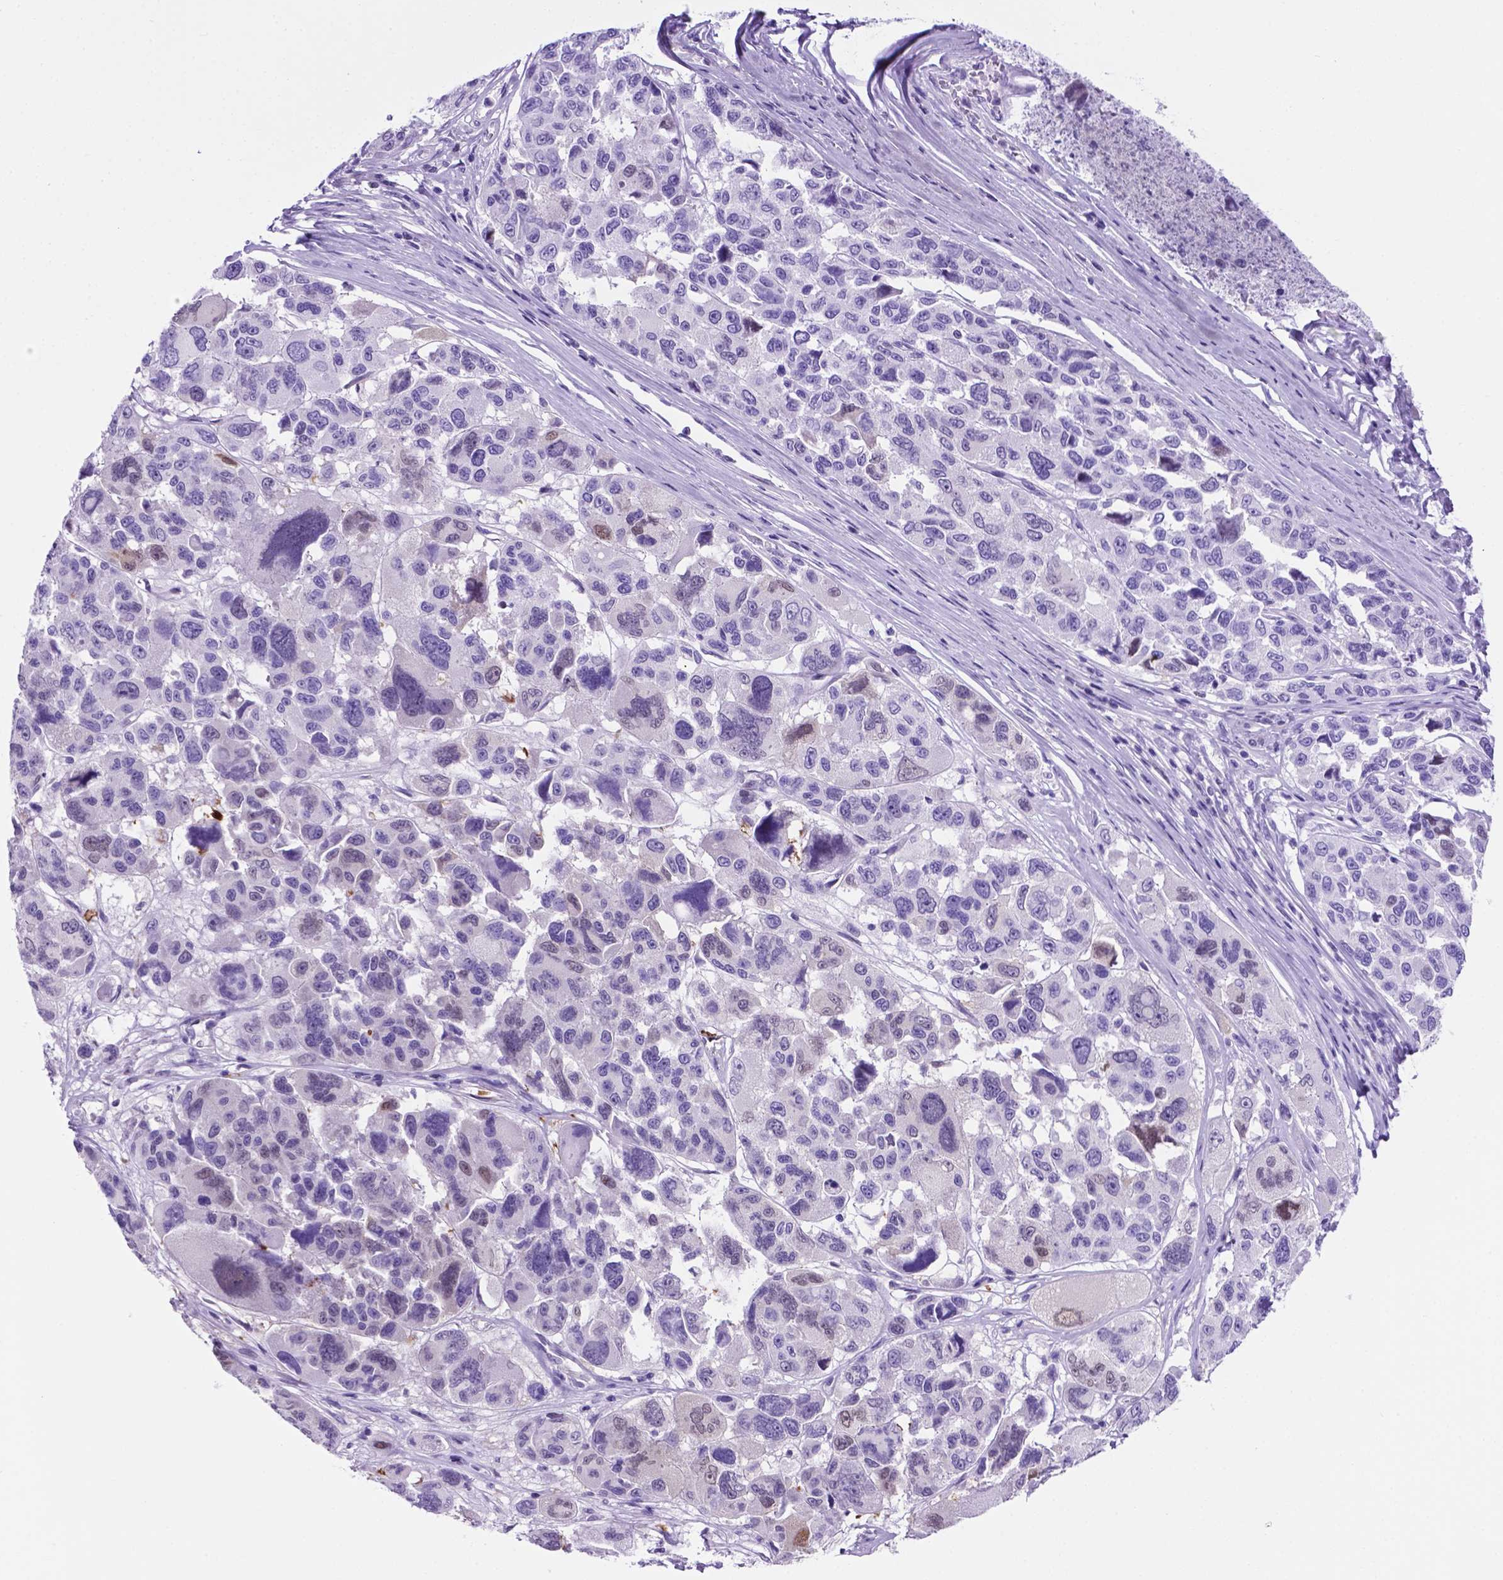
{"staining": {"intensity": "weak", "quantity": "<25%", "location": "nuclear"}, "tissue": "melanoma", "cell_type": "Tumor cells", "image_type": "cancer", "snomed": [{"axis": "morphology", "description": "Malignant melanoma, NOS"}, {"axis": "topography", "description": "Skin"}], "caption": "Tumor cells are negative for brown protein staining in melanoma.", "gene": "C17orf107", "patient": {"sex": "female", "age": 66}}